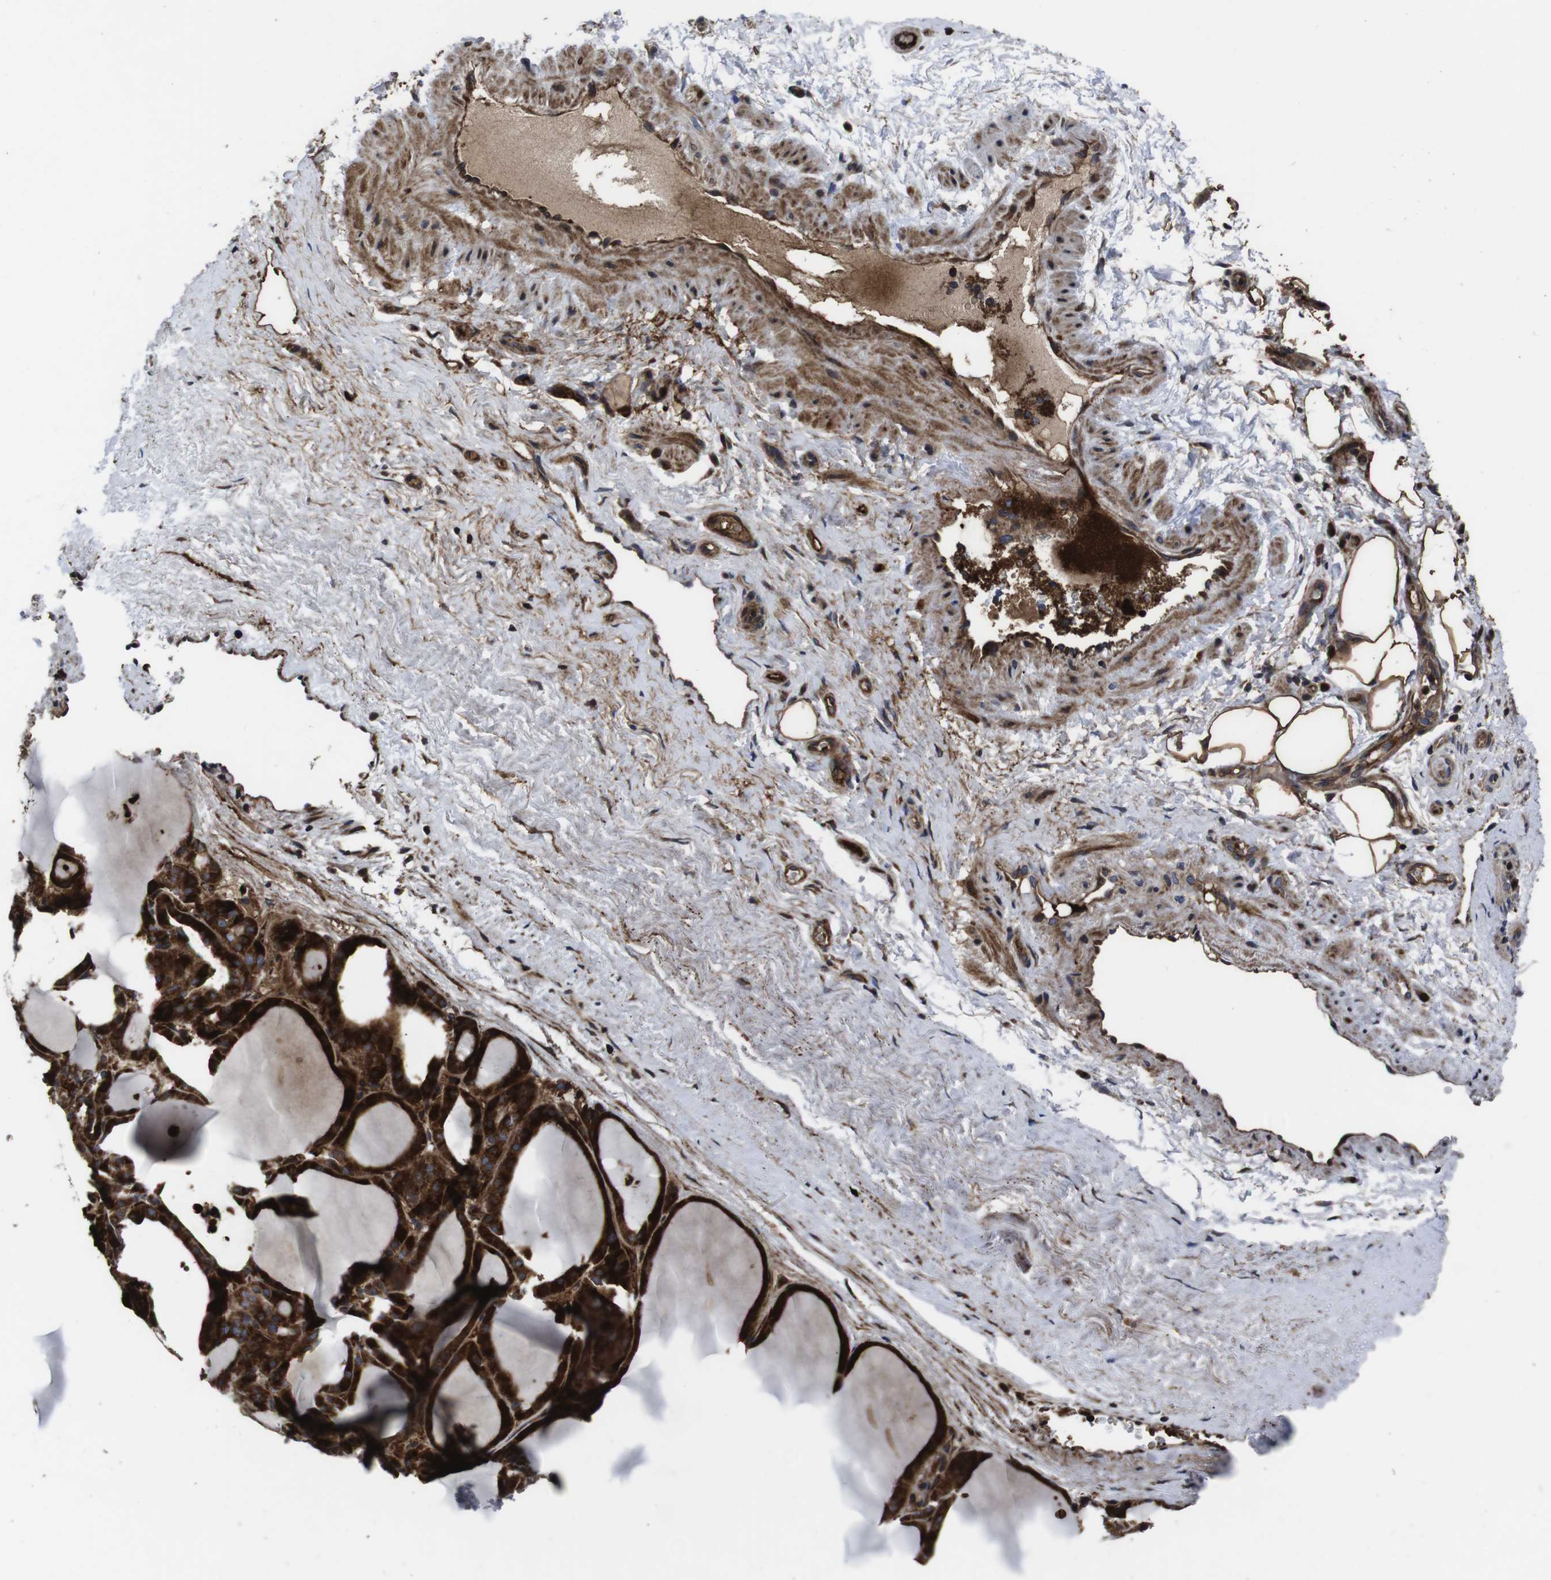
{"staining": {"intensity": "strong", "quantity": ">75%", "location": "cytoplasmic/membranous"}, "tissue": "thyroid gland", "cell_type": "Glandular cells", "image_type": "normal", "snomed": [{"axis": "morphology", "description": "Normal tissue, NOS"}, {"axis": "morphology", "description": "Carcinoma, NOS"}, {"axis": "topography", "description": "Thyroid gland"}], "caption": "Protein expression analysis of normal thyroid gland reveals strong cytoplasmic/membranous expression in approximately >75% of glandular cells. The protein is stained brown, and the nuclei are stained in blue (DAB IHC with brightfield microscopy, high magnification).", "gene": "SMYD3", "patient": {"sex": "female", "age": 86}}